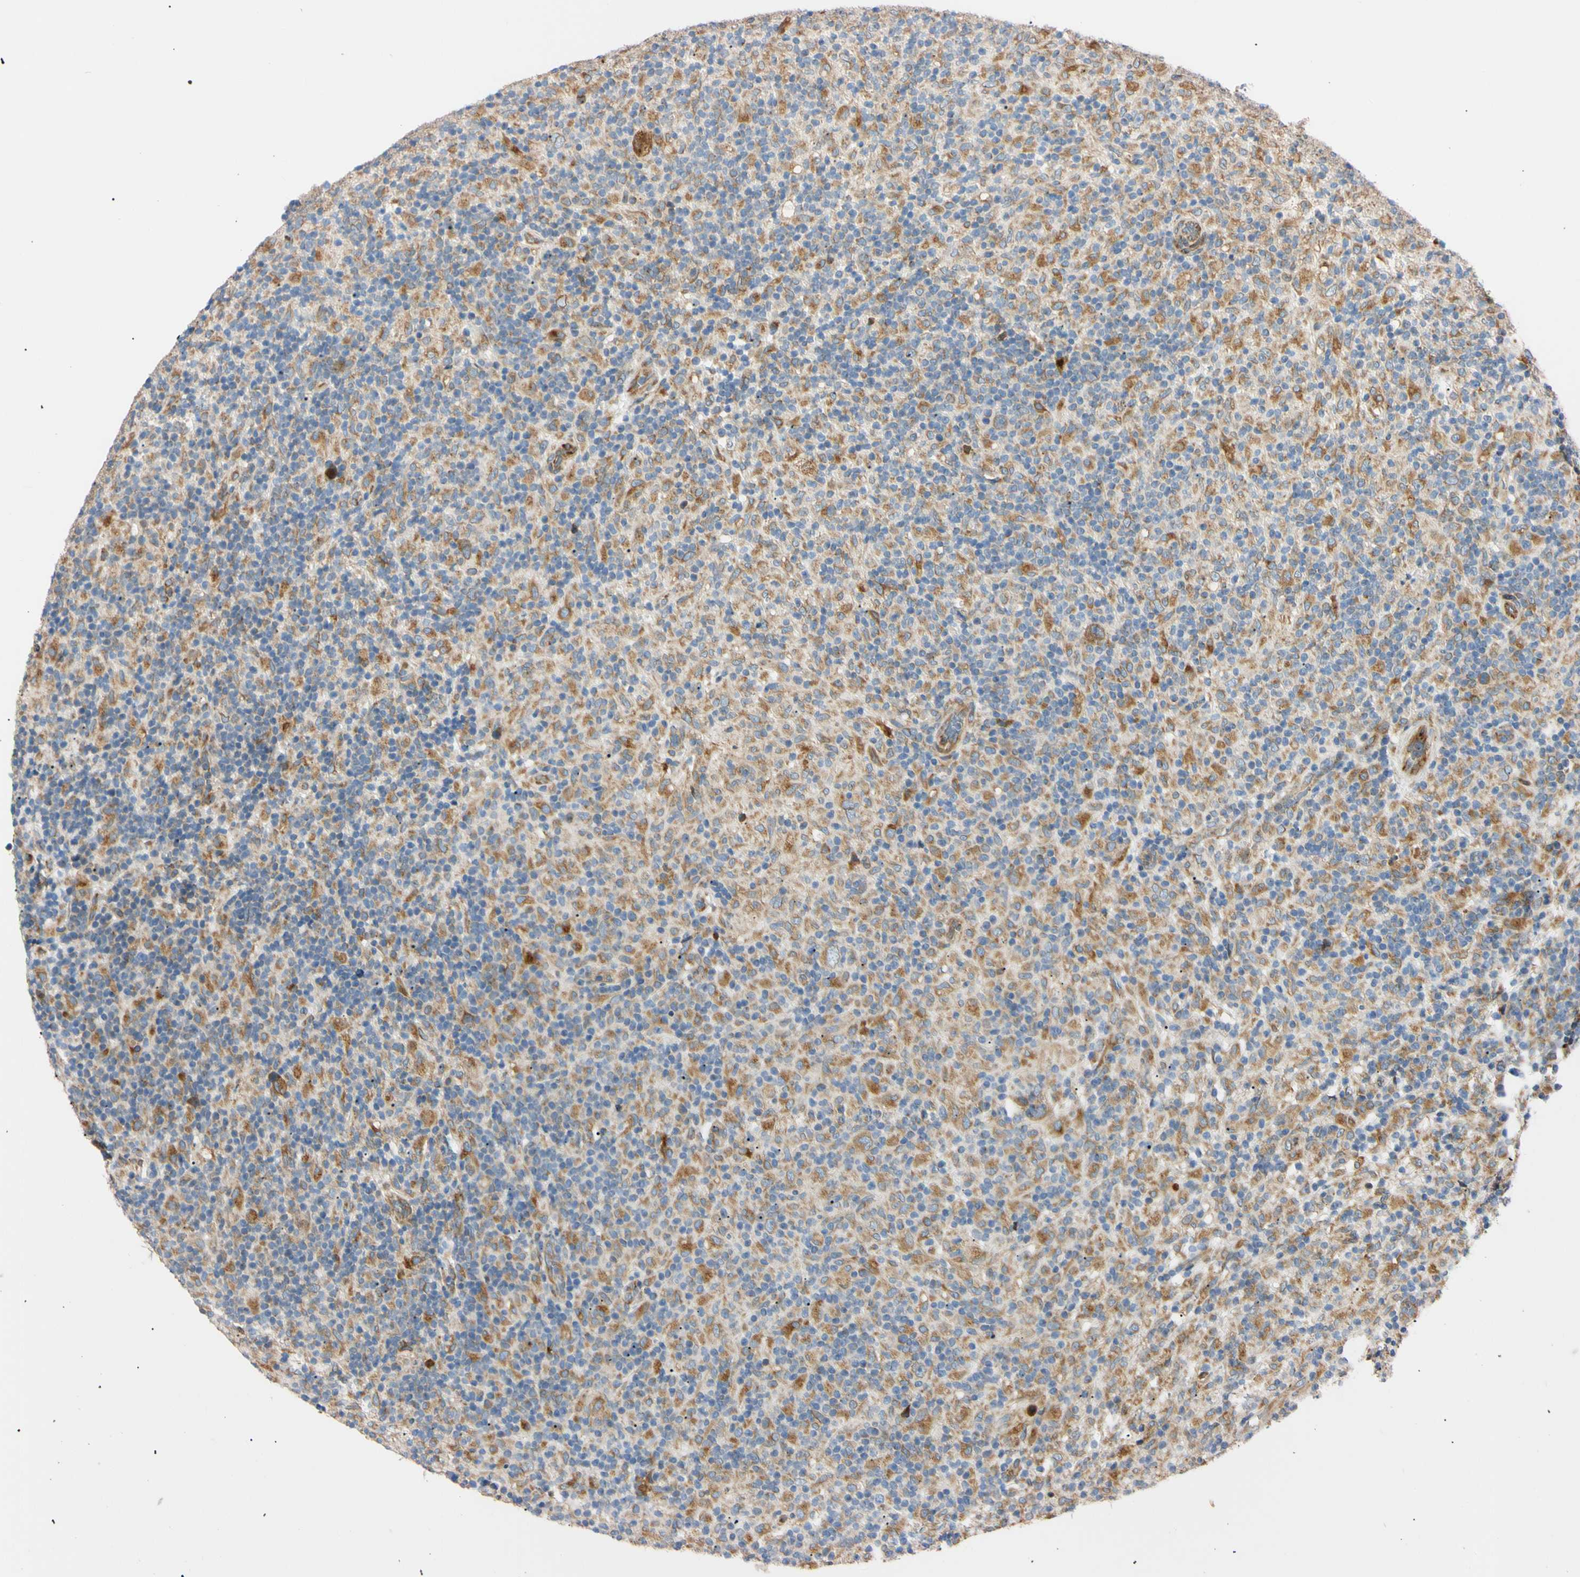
{"staining": {"intensity": "moderate", "quantity": ">75%", "location": "cytoplasmic/membranous"}, "tissue": "lymphoma", "cell_type": "Tumor cells", "image_type": "cancer", "snomed": [{"axis": "morphology", "description": "Hodgkin's disease, NOS"}, {"axis": "topography", "description": "Lymph node"}], "caption": "Approximately >75% of tumor cells in Hodgkin's disease exhibit moderate cytoplasmic/membranous protein expression as visualized by brown immunohistochemical staining.", "gene": "IER3IP1", "patient": {"sex": "male", "age": 70}}